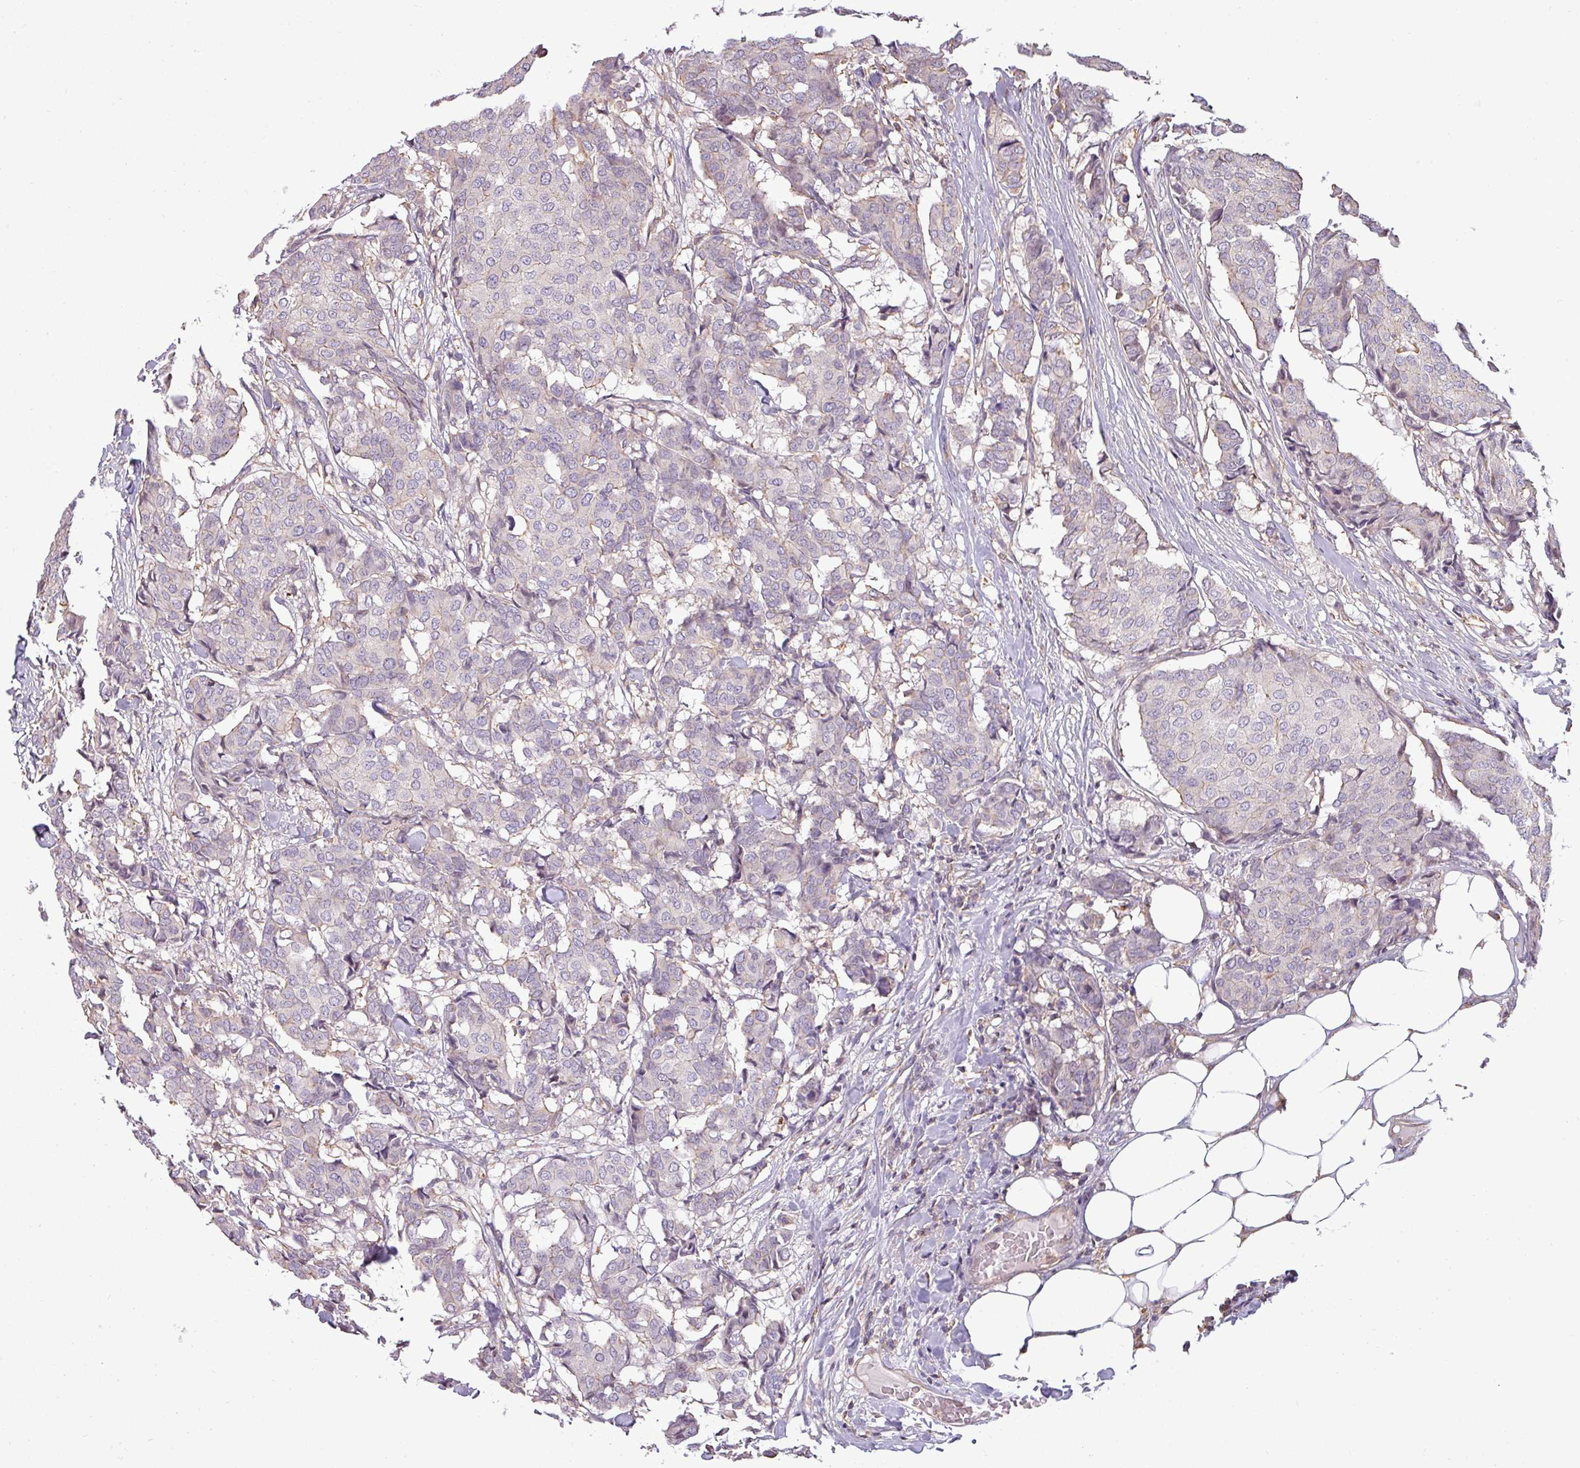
{"staining": {"intensity": "negative", "quantity": "none", "location": "none"}, "tissue": "breast cancer", "cell_type": "Tumor cells", "image_type": "cancer", "snomed": [{"axis": "morphology", "description": "Duct carcinoma"}, {"axis": "topography", "description": "Breast"}], "caption": "High power microscopy image of an immunohistochemistry (IHC) photomicrograph of breast cancer (intraductal carcinoma), revealing no significant expression in tumor cells. Brightfield microscopy of immunohistochemistry (IHC) stained with DAB (brown) and hematoxylin (blue), captured at high magnification.", "gene": "ZNF835", "patient": {"sex": "female", "age": 75}}